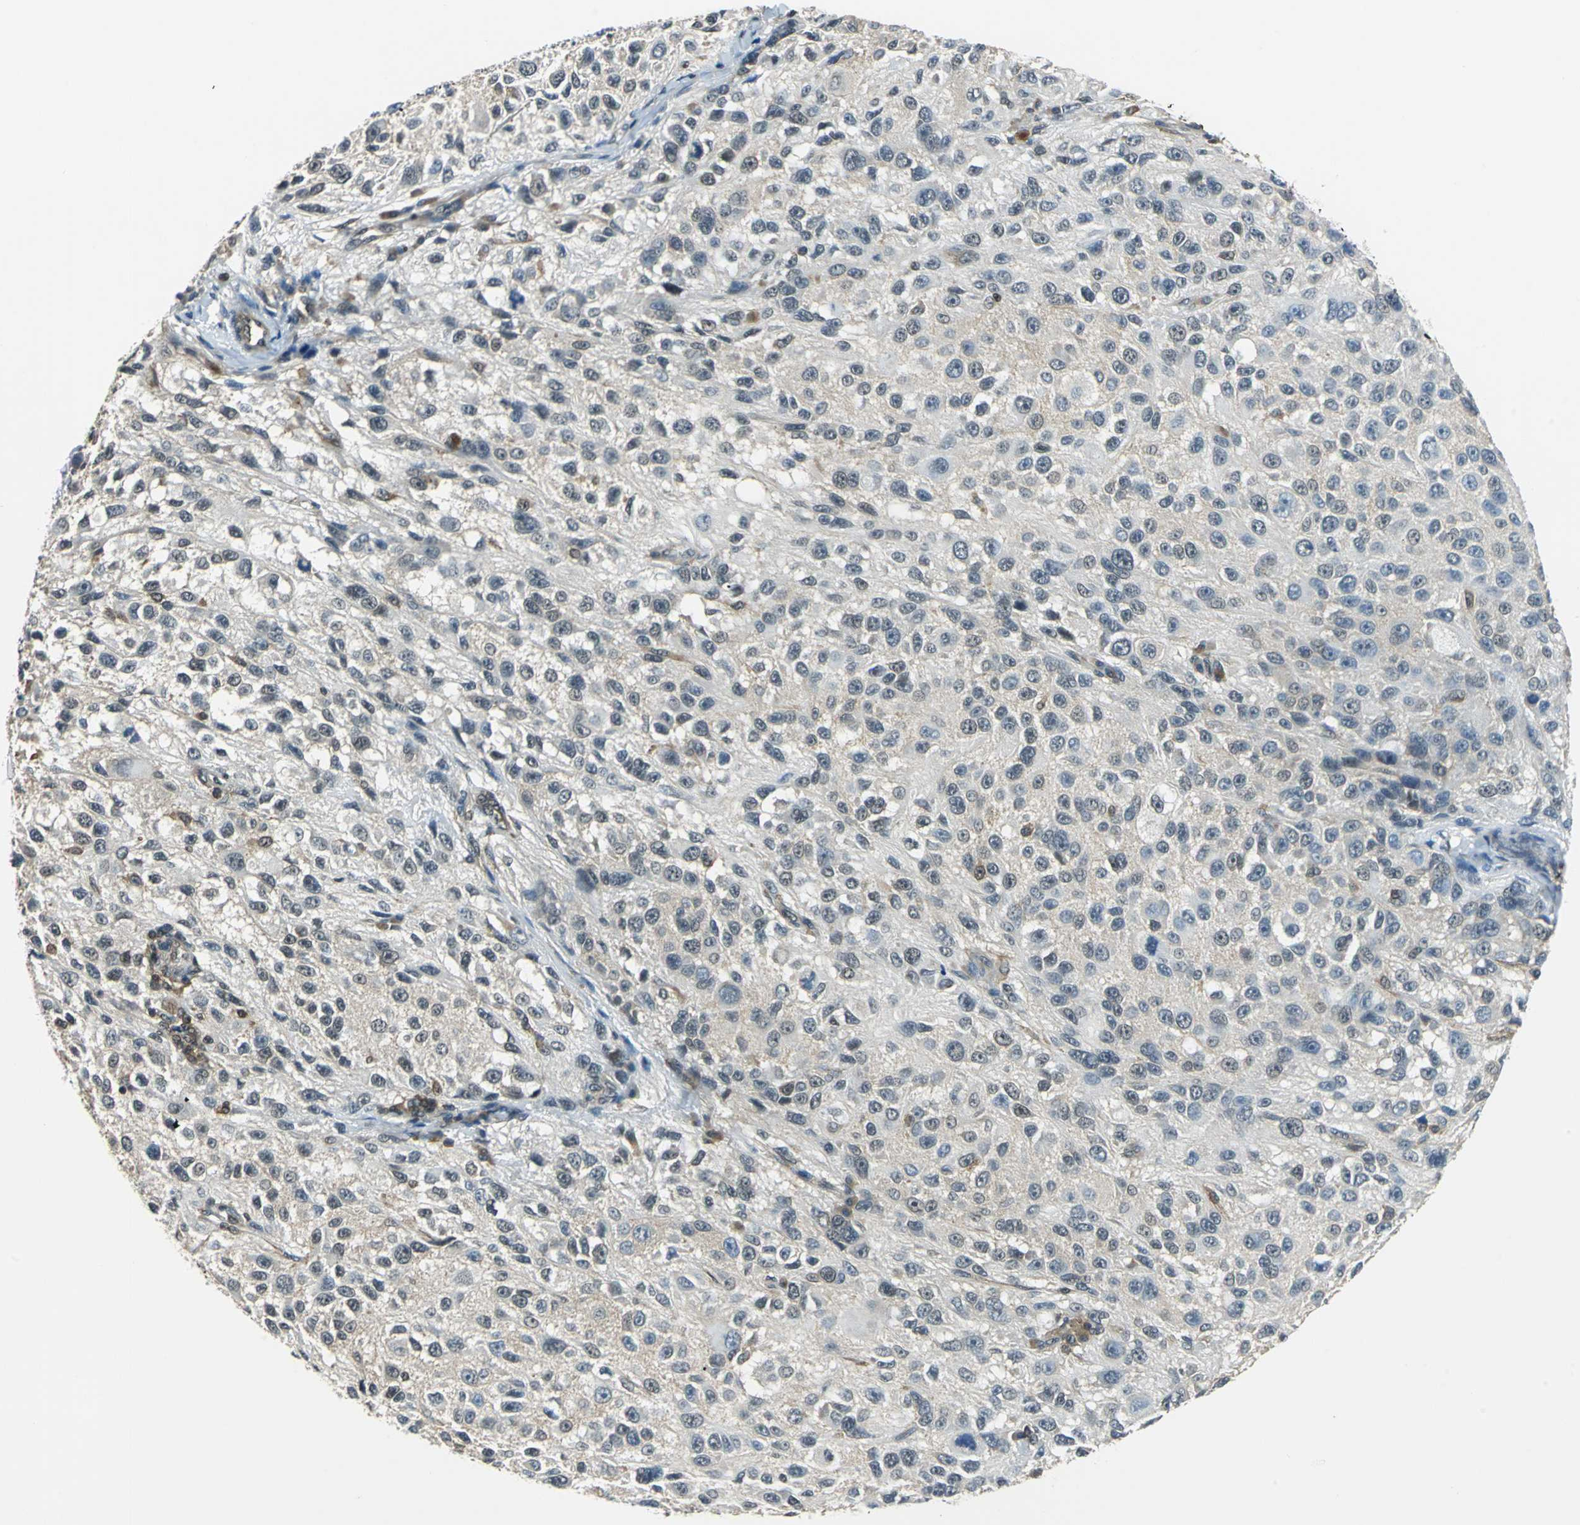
{"staining": {"intensity": "weak", "quantity": "<25%", "location": "cytoplasmic/membranous,nuclear"}, "tissue": "melanoma", "cell_type": "Tumor cells", "image_type": "cancer", "snomed": [{"axis": "morphology", "description": "Necrosis, NOS"}, {"axis": "morphology", "description": "Malignant melanoma, NOS"}, {"axis": "topography", "description": "Skin"}], "caption": "Human melanoma stained for a protein using immunohistochemistry shows no positivity in tumor cells.", "gene": "ARPC3", "patient": {"sex": "female", "age": 87}}